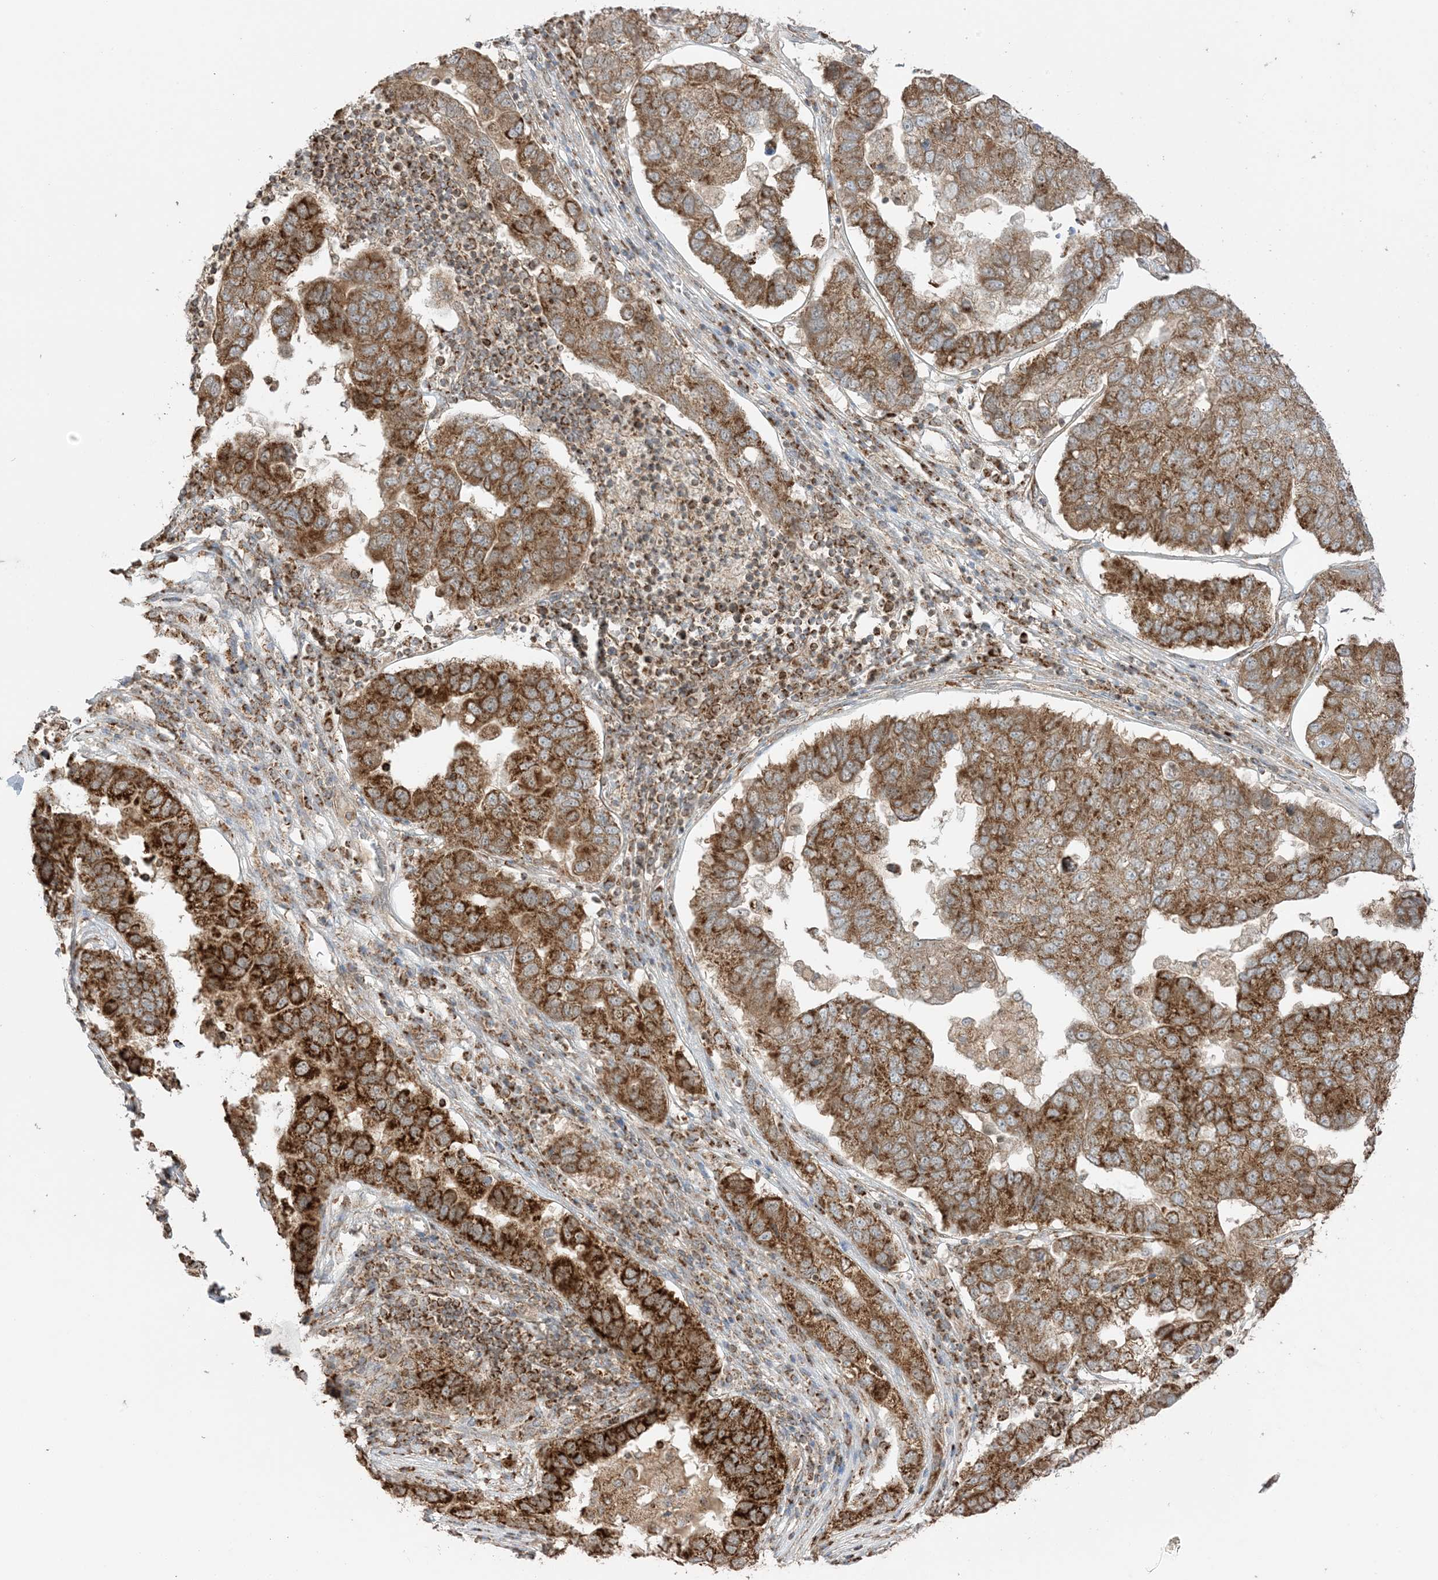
{"staining": {"intensity": "strong", "quantity": ">75%", "location": "cytoplasmic/membranous"}, "tissue": "pancreatic cancer", "cell_type": "Tumor cells", "image_type": "cancer", "snomed": [{"axis": "morphology", "description": "Adenocarcinoma, NOS"}, {"axis": "topography", "description": "Pancreas"}], "caption": "High-magnification brightfield microscopy of pancreatic cancer stained with DAB (3,3'-diaminobenzidine) (brown) and counterstained with hematoxylin (blue). tumor cells exhibit strong cytoplasmic/membranous positivity is identified in approximately>75% of cells.", "gene": "N4BP3", "patient": {"sex": "female", "age": 61}}